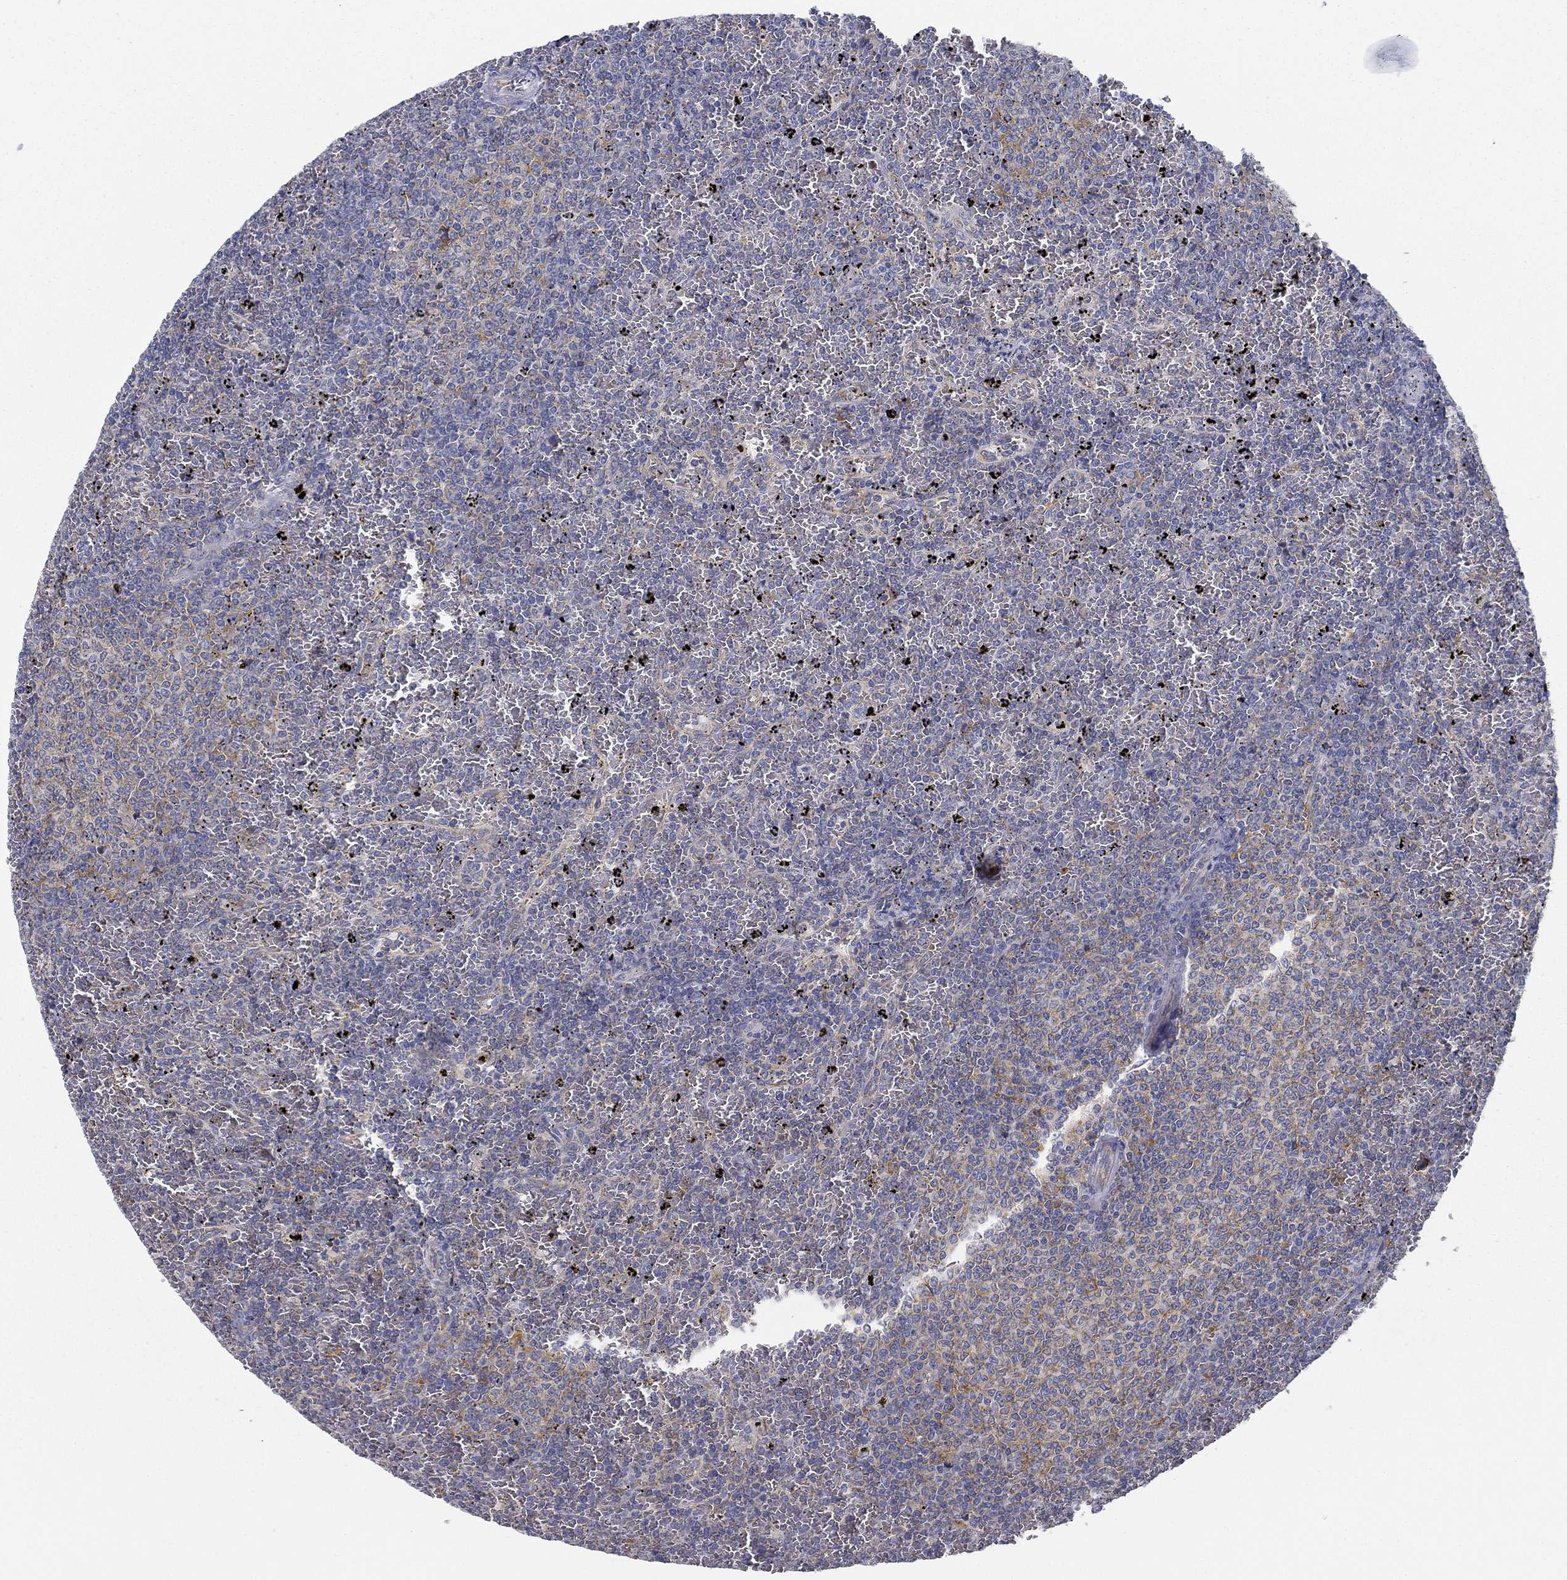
{"staining": {"intensity": "negative", "quantity": "none", "location": "none"}, "tissue": "lymphoma", "cell_type": "Tumor cells", "image_type": "cancer", "snomed": [{"axis": "morphology", "description": "Malignant lymphoma, non-Hodgkin's type, Low grade"}, {"axis": "topography", "description": "Spleen"}], "caption": "Immunohistochemistry of human low-grade malignant lymphoma, non-Hodgkin's type exhibits no expression in tumor cells.", "gene": "FXR1", "patient": {"sex": "female", "age": 77}}